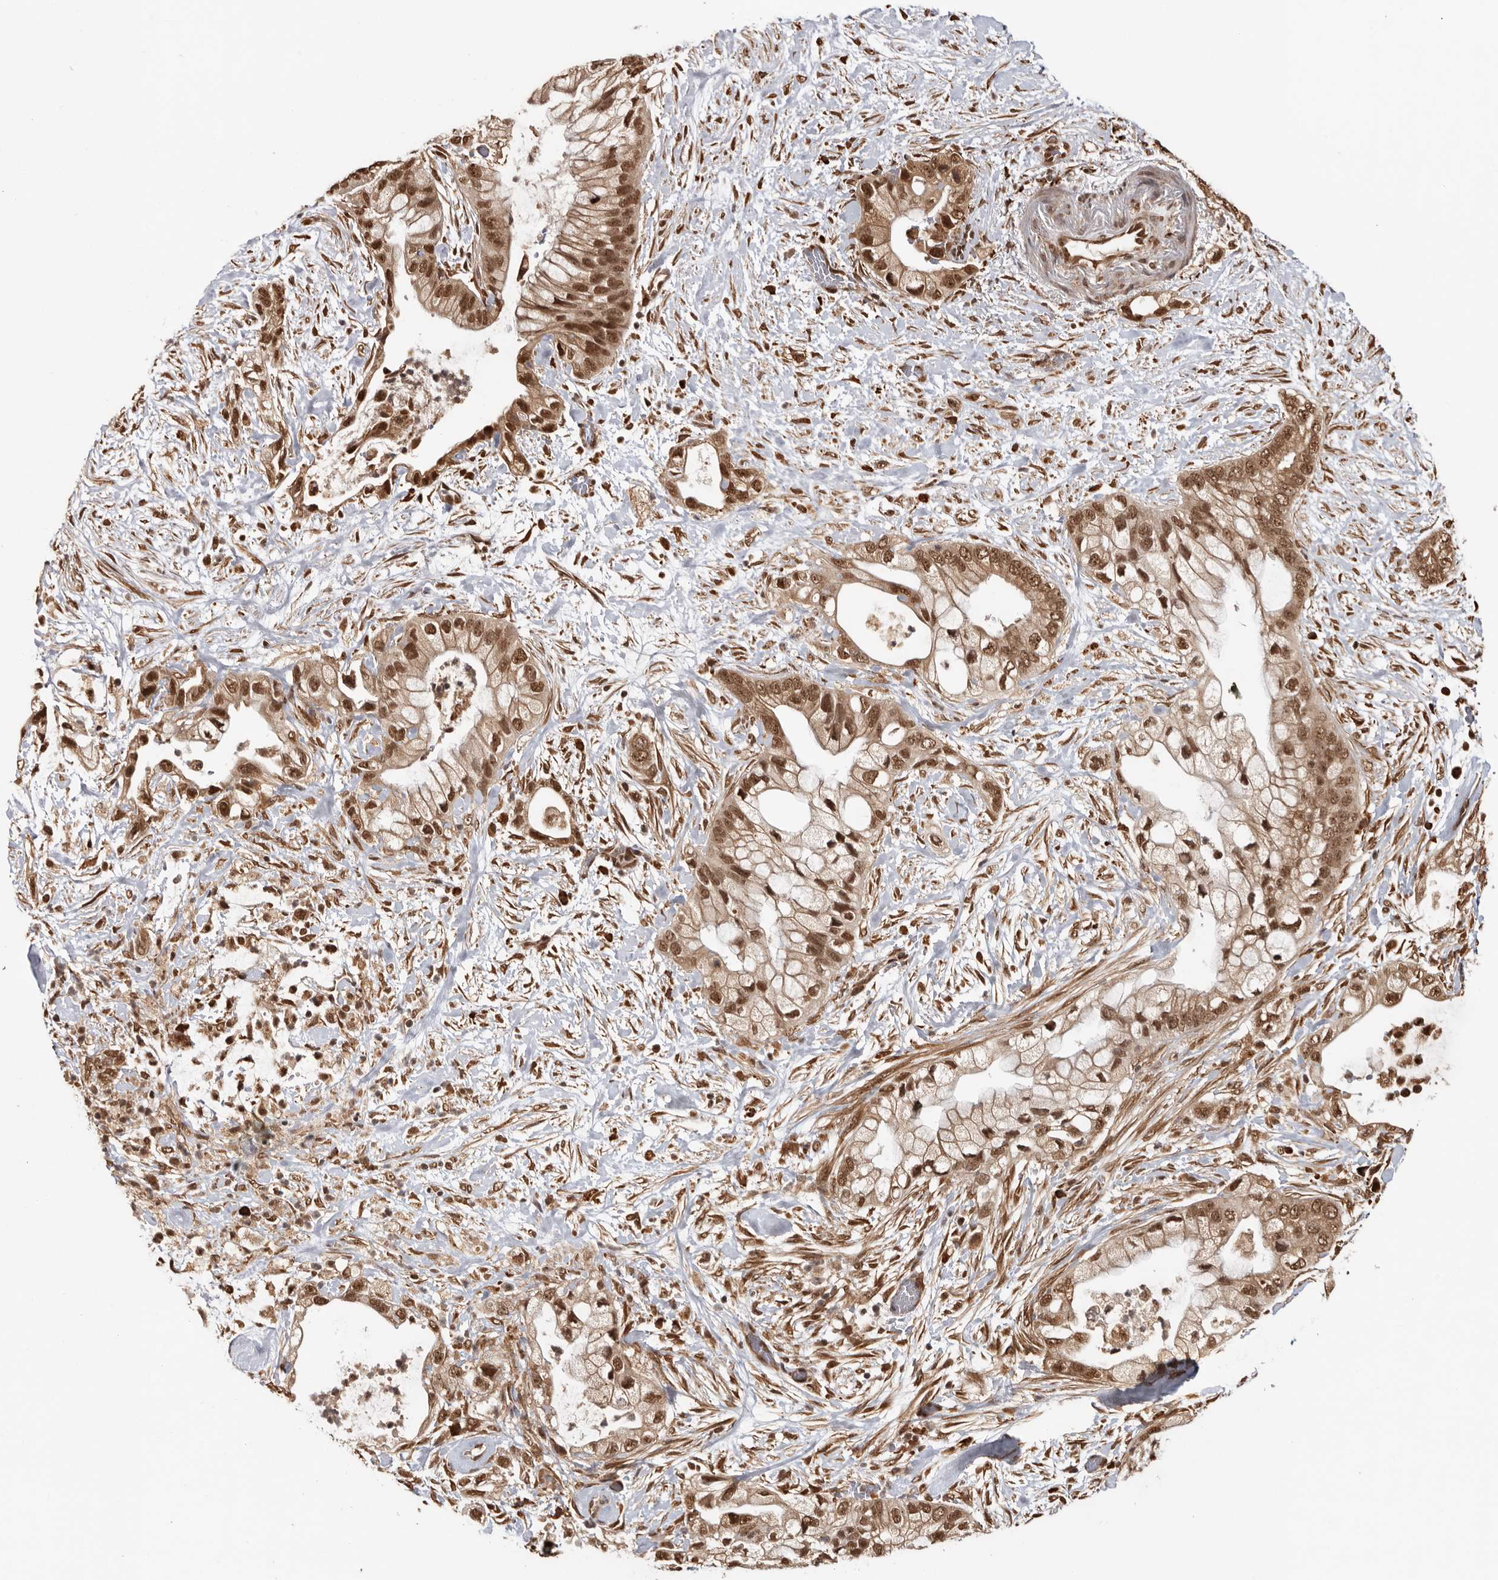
{"staining": {"intensity": "strong", "quantity": ">75%", "location": "cytoplasmic/membranous,nuclear"}, "tissue": "pancreatic cancer", "cell_type": "Tumor cells", "image_type": "cancer", "snomed": [{"axis": "morphology", "description": "Adenocarcinoma, NOS"}, {"axis": "topography", "description": "Pancreas"}], "caption": "Adenocarcinoma (pancreatic) tissue displays strong cytoplasmic/membranous and nuclear expression in about >75% of tumor cells, visualized by immunohistochemistry. (Brightfield microscopy of DAB IHC at high magnification).", "gene": "ZNF83", "patient": {"sex": "male", "age": 53}}